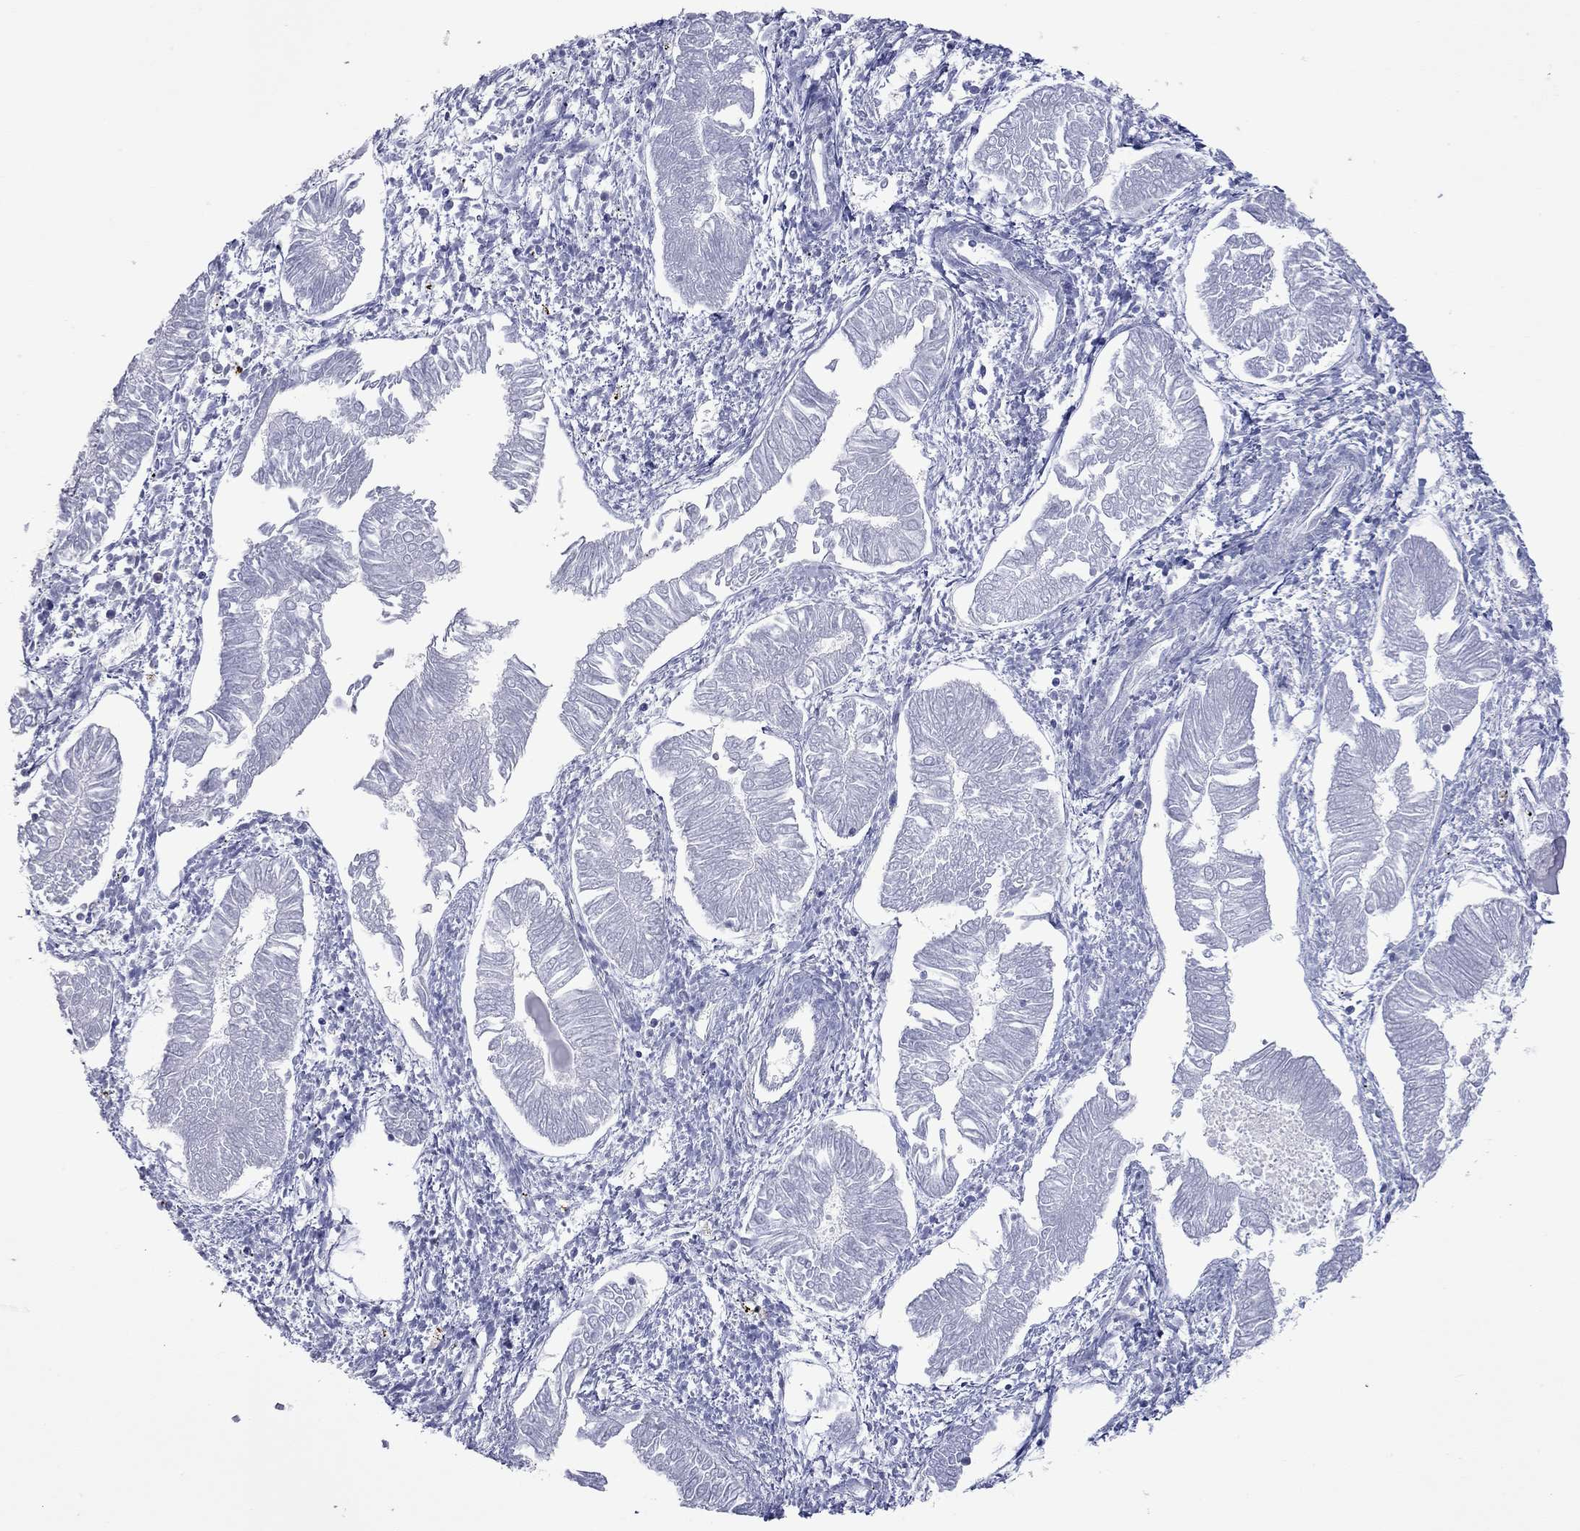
{"staining": {"intensity": "negative", "quantity": "none", "location": "none"}, "tissue": "endometrial cancer", "cell_type": "Tumor cells", "image_type": "cancer", "snomed": [{"axis": "morphology", "description": "Adenocarcinoma, NOS"}, {"axis": "topography", "description": "Endometrium"}], "caption": "A high-resolution histopathology image shows IHC staining of endometrial cancer, which shows no significant staining in tumor cells.", "gene": "ACTL7B", "patient": {"sex": "female", "age": 53}}